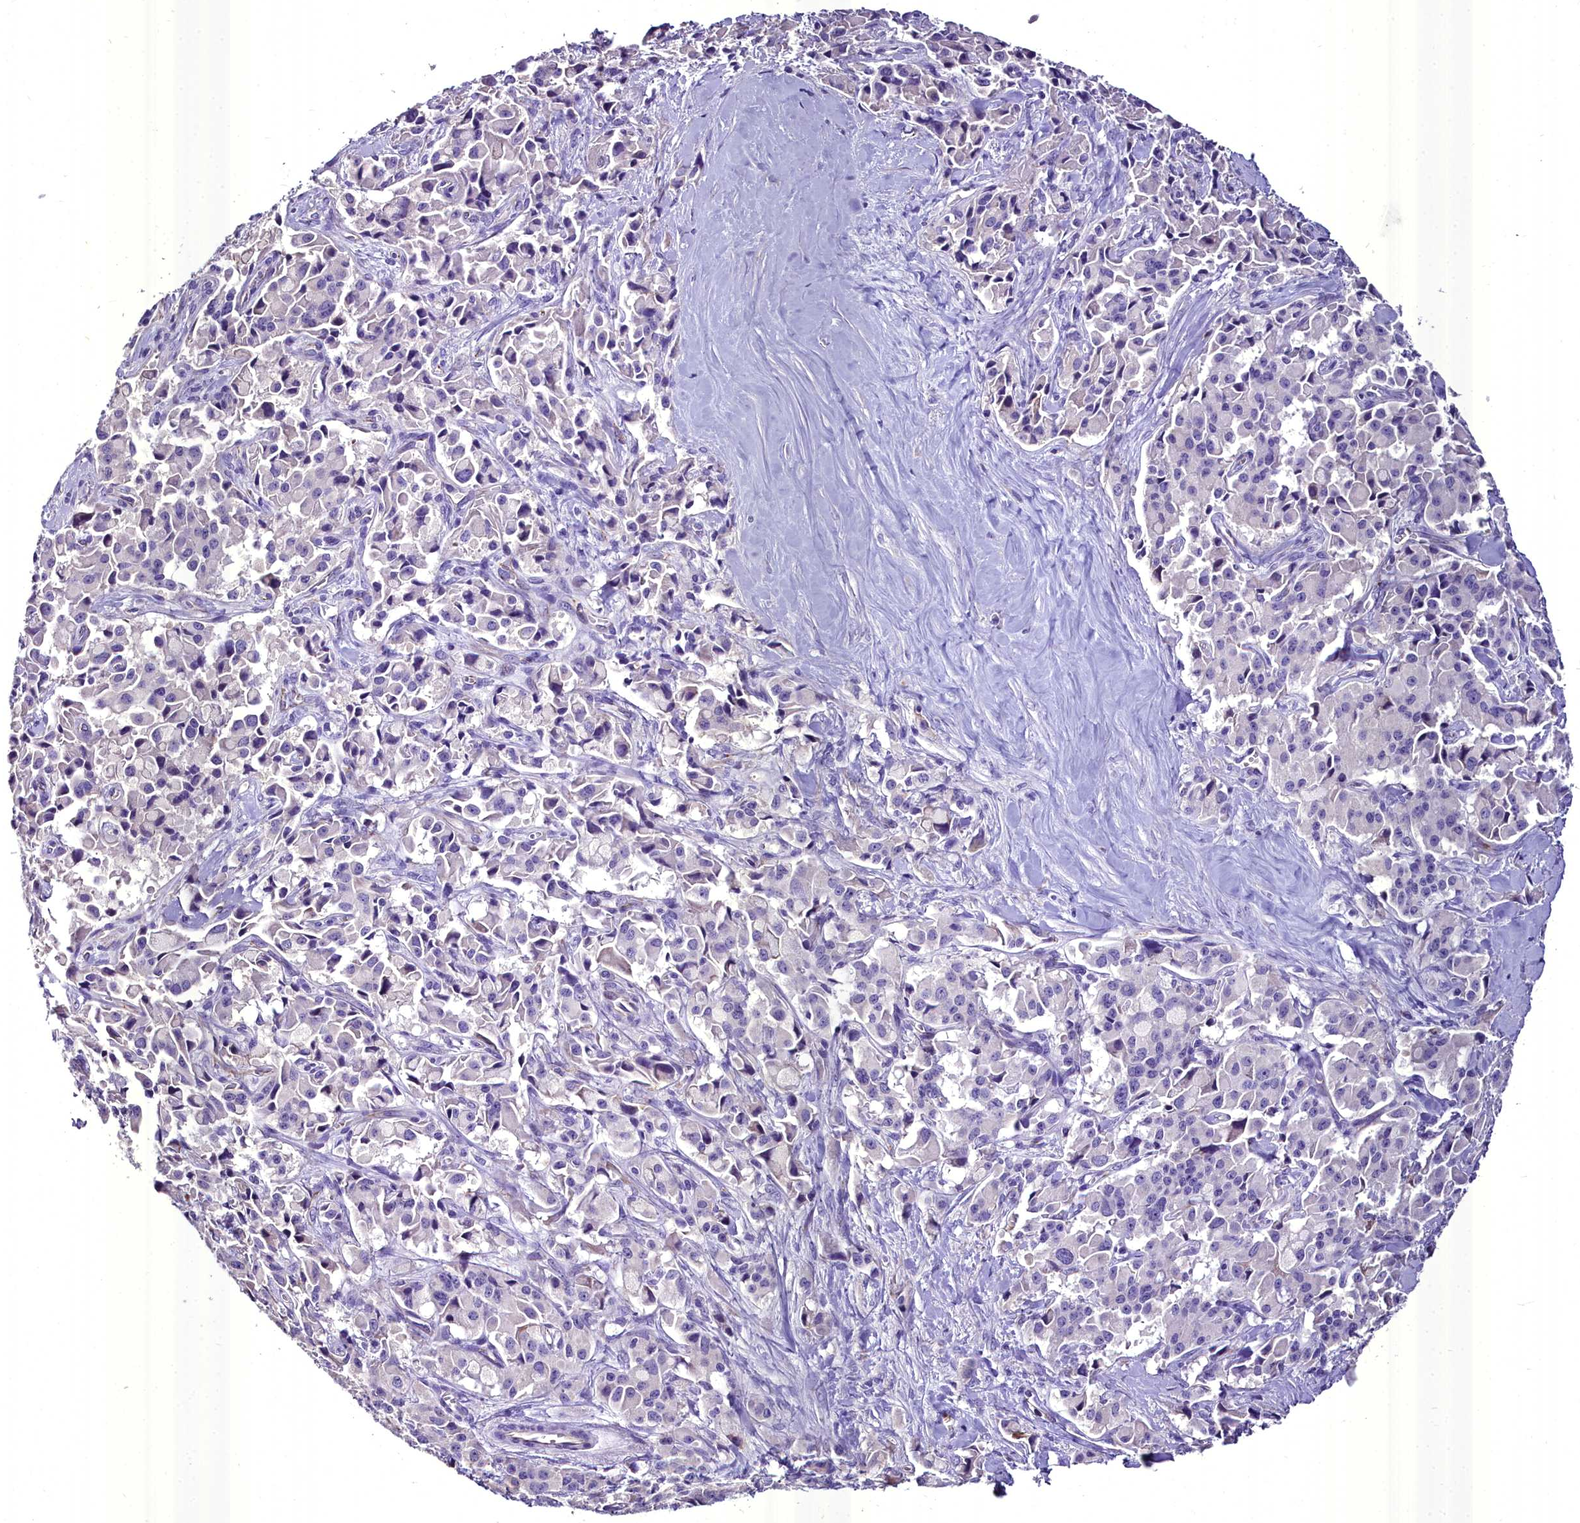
{"staining": {"intensity": "negative", "quantity": "none", "location": "none"}, "tissue": "pancreatic cancer", "cell_type": "Tumor cells", "image_type": "cancer", "snomed": [{"axis": "morphology", "description": "Adenocarcinoma, NOS"}, {"axis": "topography", "description": "Pancreas"}], "caption": "High magnification brightfield microscopy of adenocarcinoma (pancreatic) stained with DAB (3,3'-diaminobenzidine) (brown) and counterstained with hematoxylin (blue): tumor cells show no significant expression.", "gene": "MS4A18", "patient": {"sex": "male", "age": 65}}